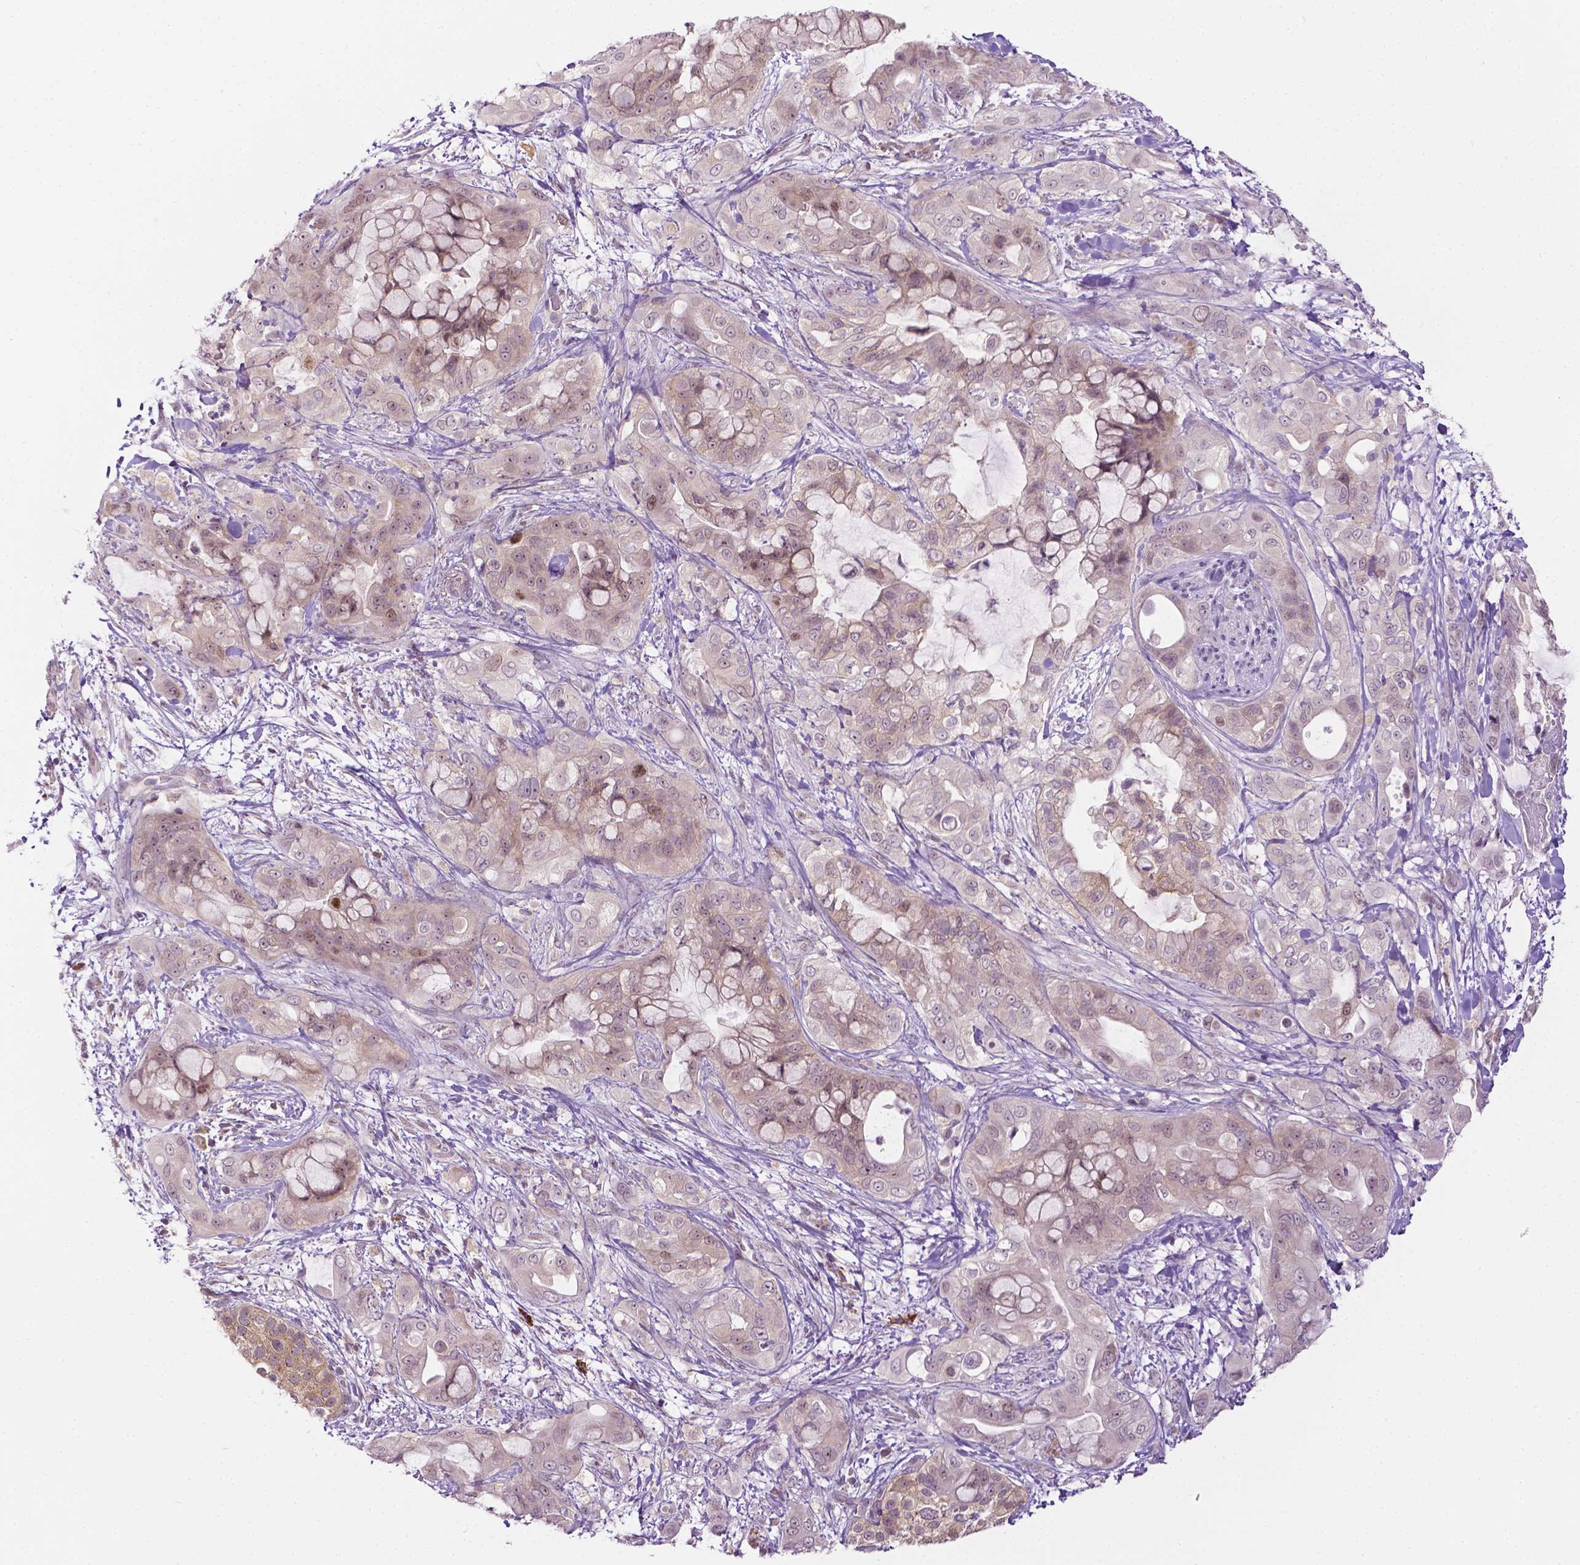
{"staining": {"intensity": "weak", "quantity": "<25%", "location": "cytoplasmic/membranous,nuclear"}, "tissue": "pancreatic cancer", "cell_type": "Tumor cells", "image_type": "cancer", "snomed": [{"axis": "morphology", "description": "Adenocarcinoma, NOS"}, {"axis": "topography", "description": "Pancreas"}], "caption": "Immunohistochemistry (IHC) of pancreatic cancer demonstrates no positivity in tumor cells.", "gene": "DENND4A", "patient": {"sex": "male", "age": 71}}